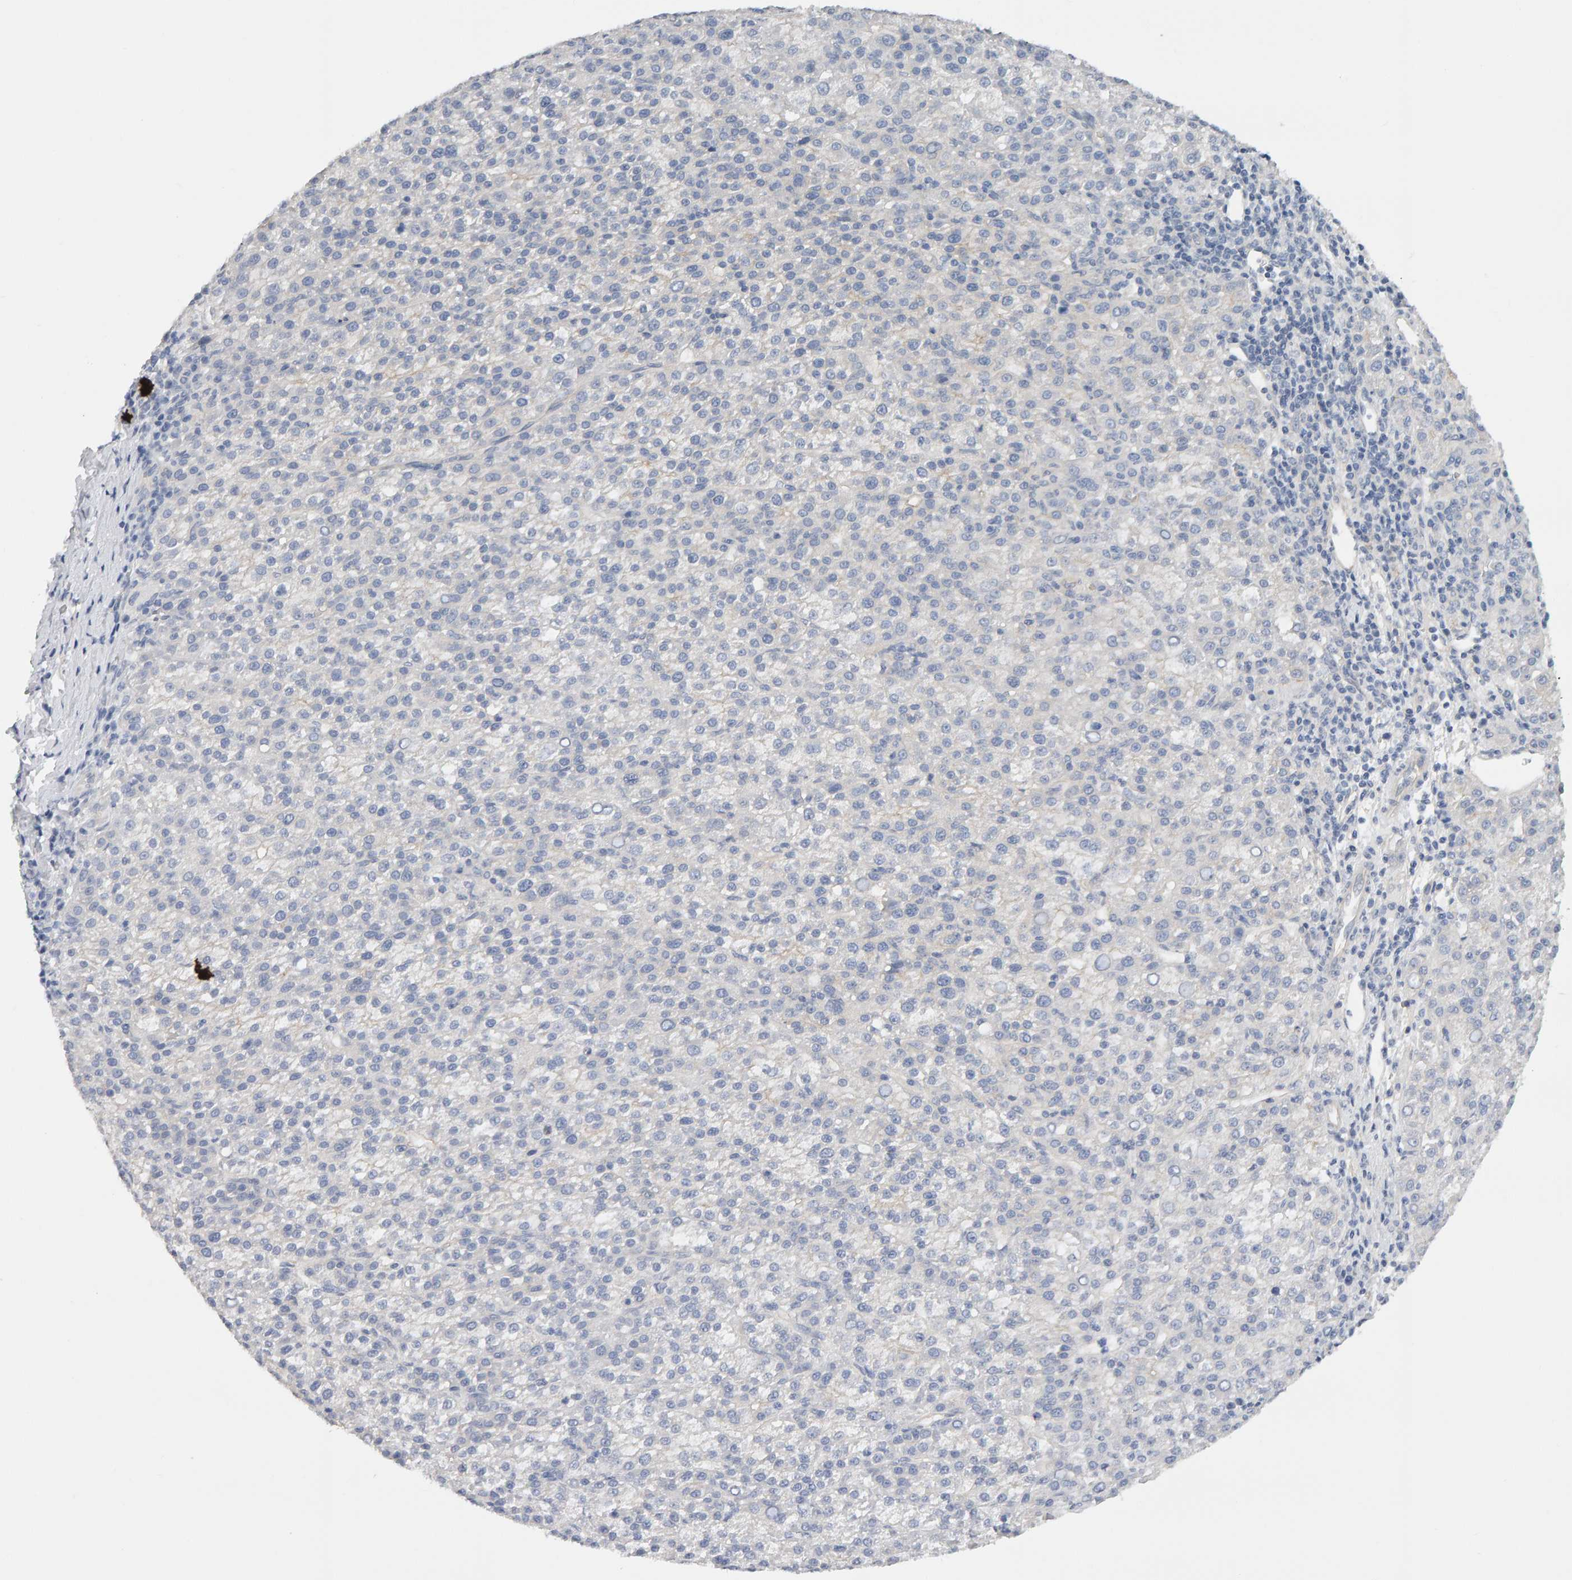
{"staining": {"intensity": "negative", "quantity": "none", "location": "none"}, "tissue": "liver cancer", "cell_type": "Tumor cells", "image_type": "cancer", "snomed": [{"axis": "morphology", "description": "Carcinoma, Hepatocellular, NOS"}, {"axis": "topography", "description": "Liver"}], "caption": "The histopathology image shows no significant staining in tumor cells of hepatocellular carcinoma (liver).", "gene": "PPP1R16A", "patient": {"sex": "female", "age": 58}}